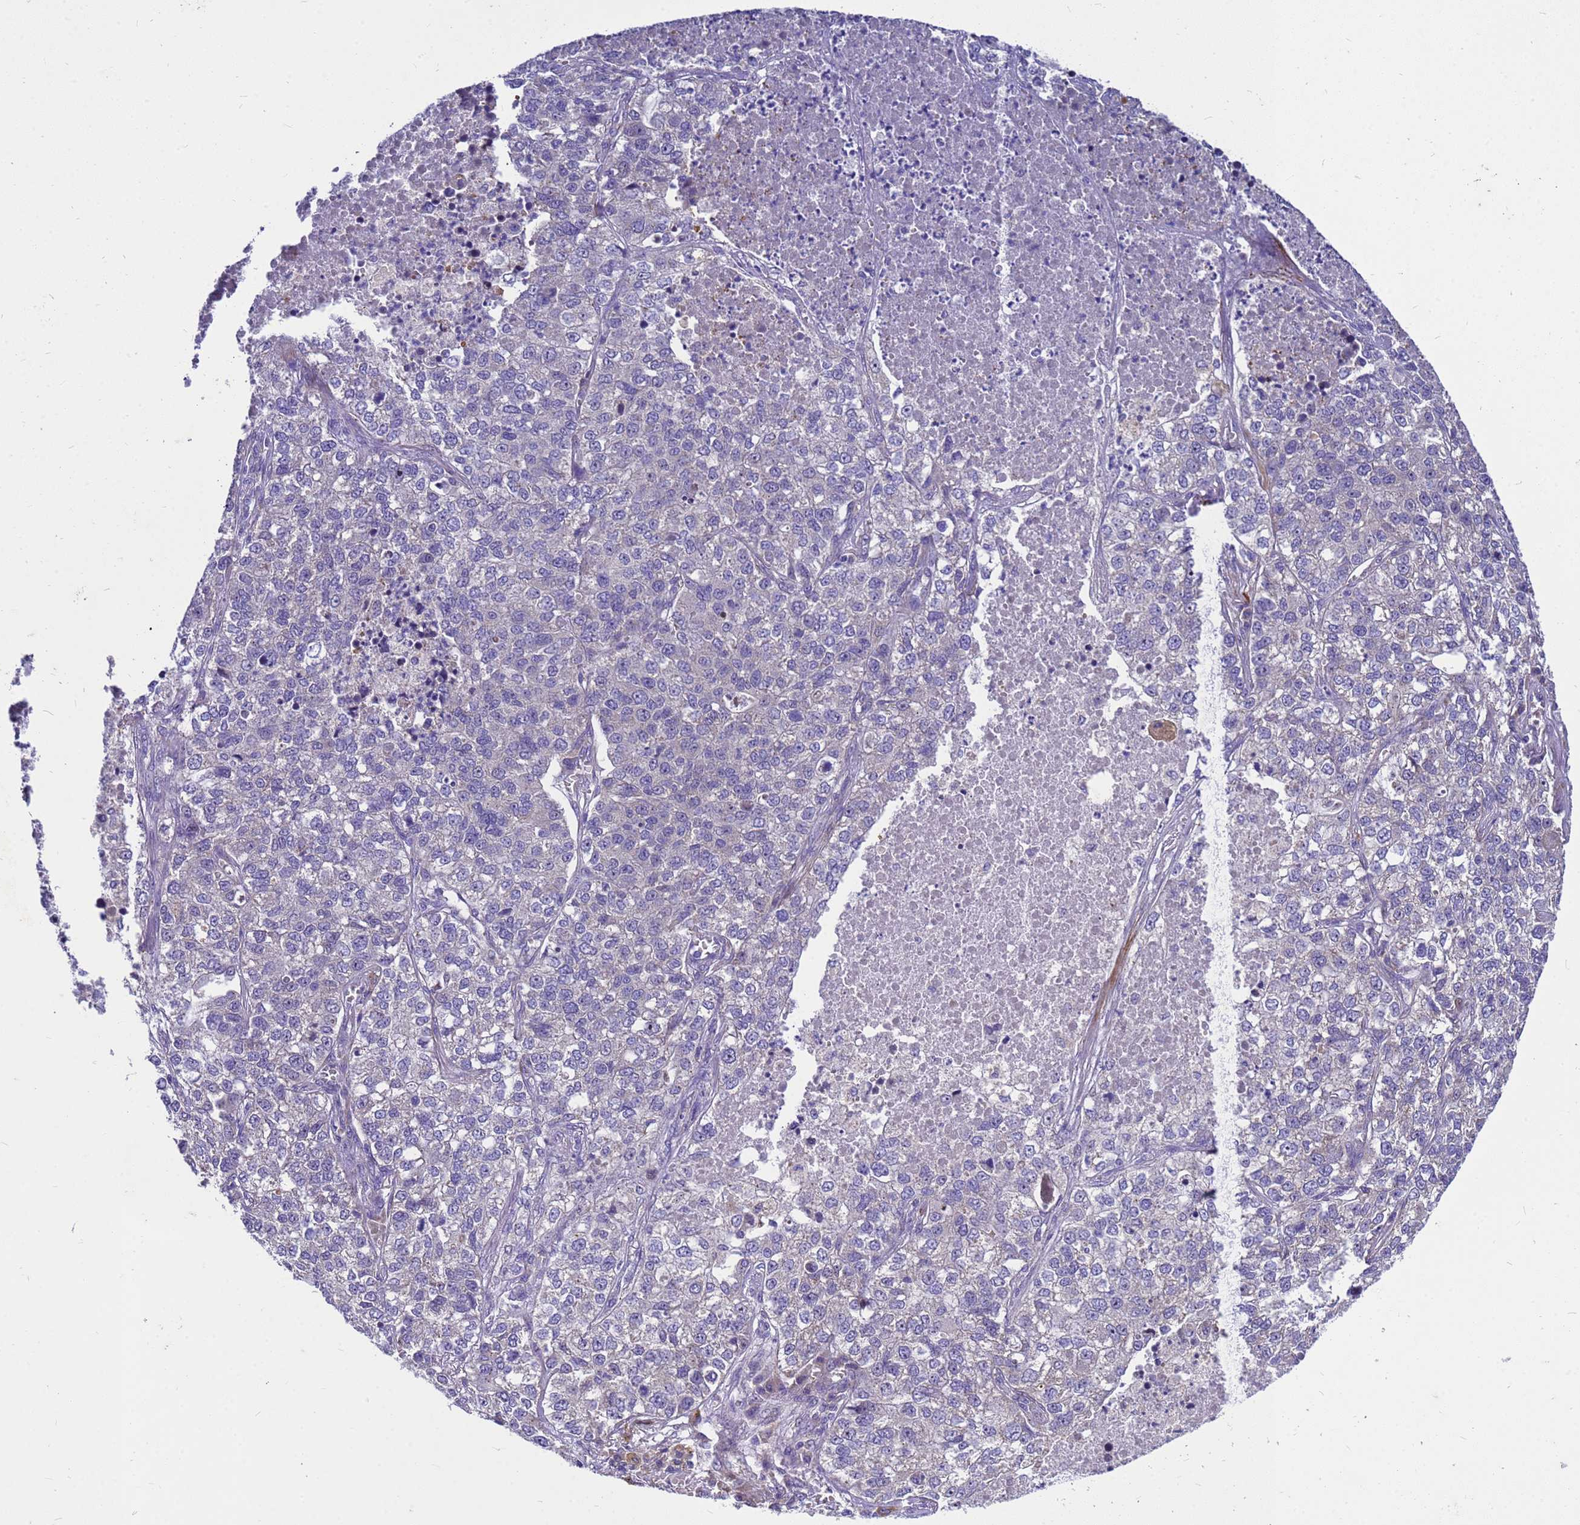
{"staining": {"intensity": "negative", "quantity": "none", "location": "none"}, "tissue": "lung cancer", "cell_type": "Tumor cells", "image_type": "cancer", "snomed": [{"axis": "morphology", "description": "Adenocarcinoma, NOS"}, {"axis": "topography", "description": "Lung"}], "caption": "A histopathology image of lung cancer (adenocarcinoma) stained for a protein exhibits no brown staining in tumor cells.", "gene": "POP7", "patient": {"sex": "male", "age": 49}}